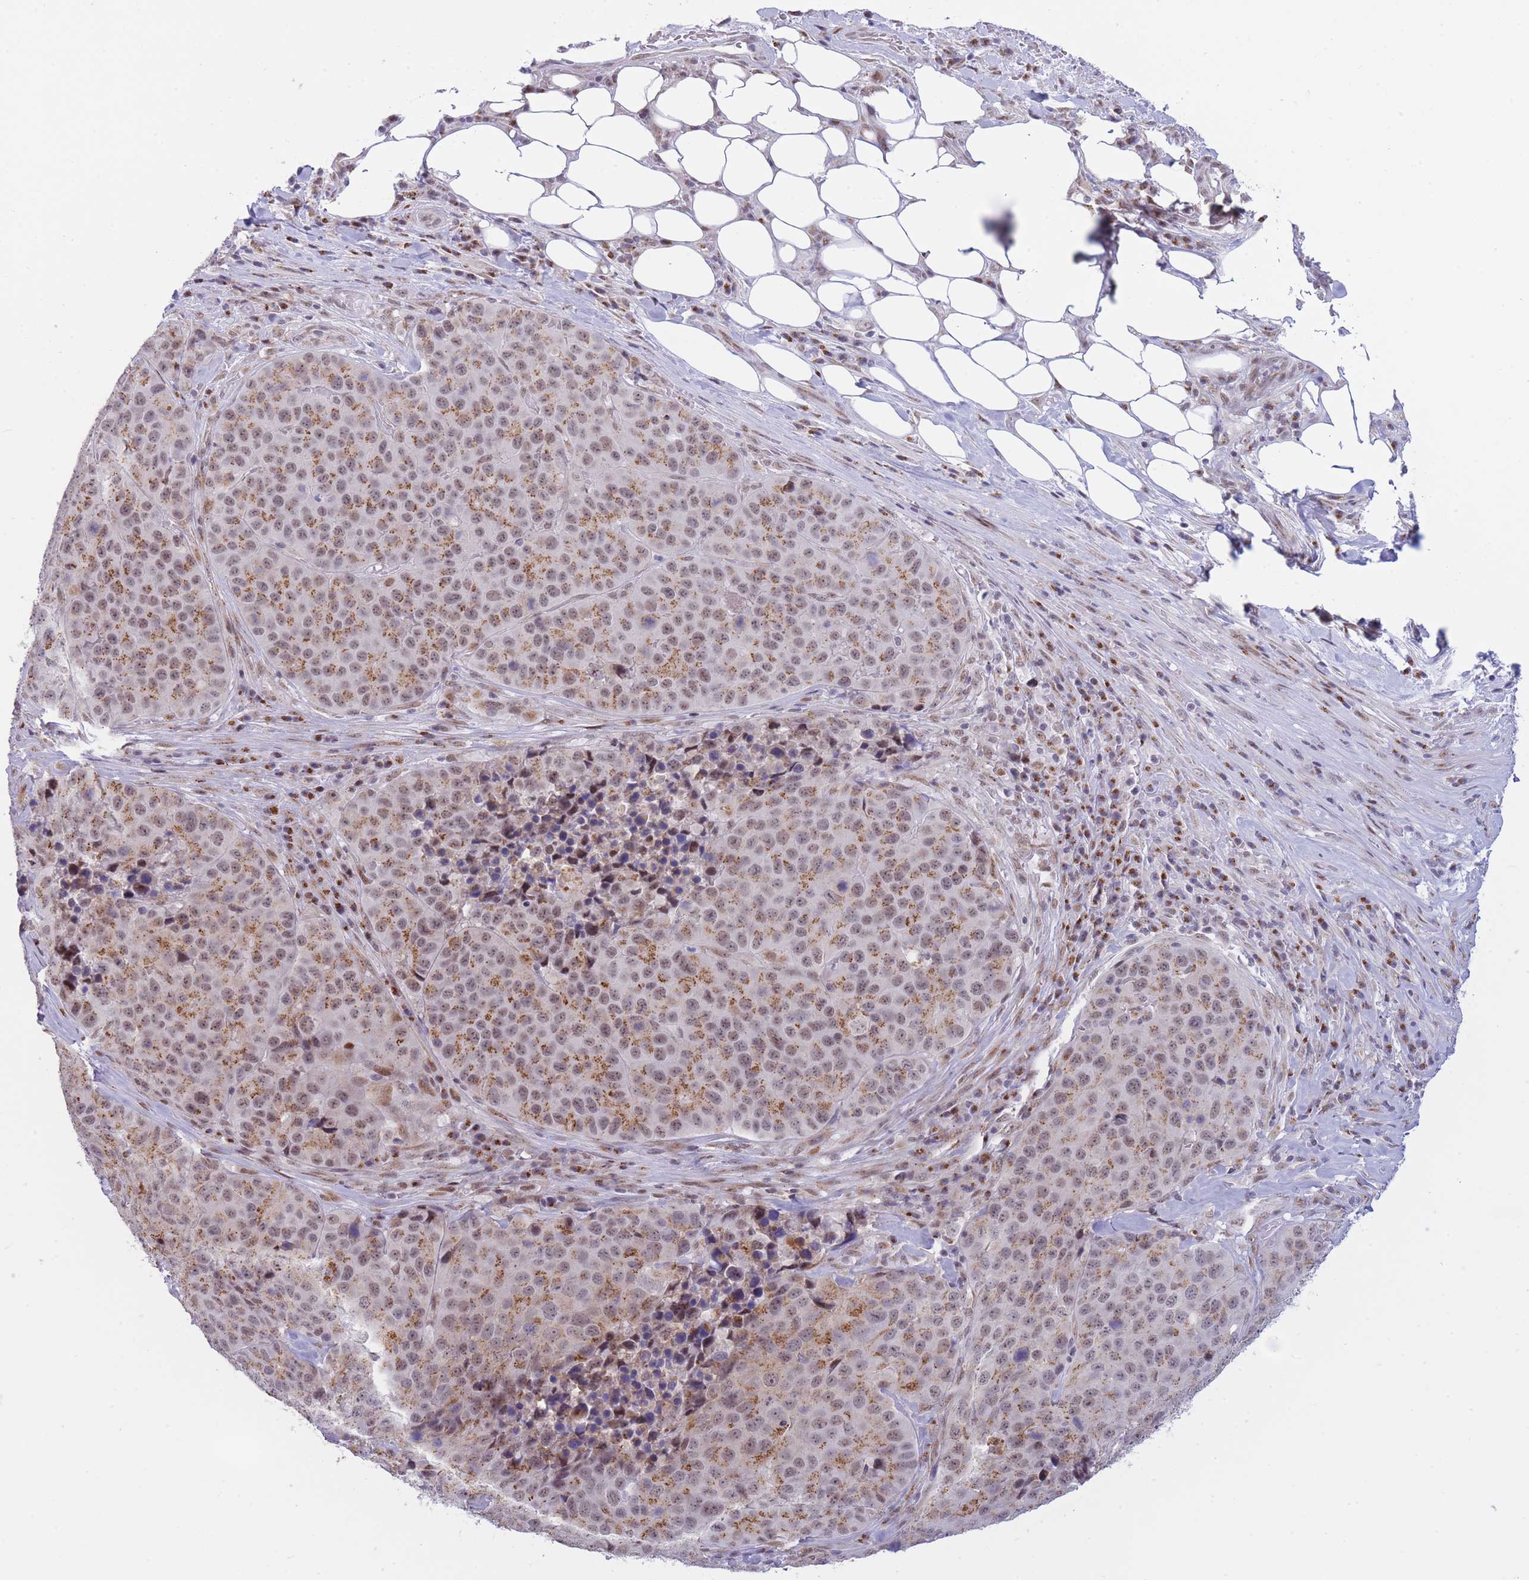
{"staining": {"intensity": "moderate", "quantity": ">75%", "location": "cytoplasmic/membranous,nuclear"}, "tissue": "stomach cancer", "cell_type": "Tumor cells", "image_type": "cancer", "snomed": [{"axis": "morphology", "description": "Adenocarcinoma, NOS"}, {"axis": "topography", "description": "Stomach"}], "caption": "Stomach cancer (adenocarcinoma) tissue exhibits moderate cytoplasmic/membranous and nuclear staining in approximately >75% of tumor cells", "gene": "INO80C", "patient": {"sex": "male", "age": 71}}